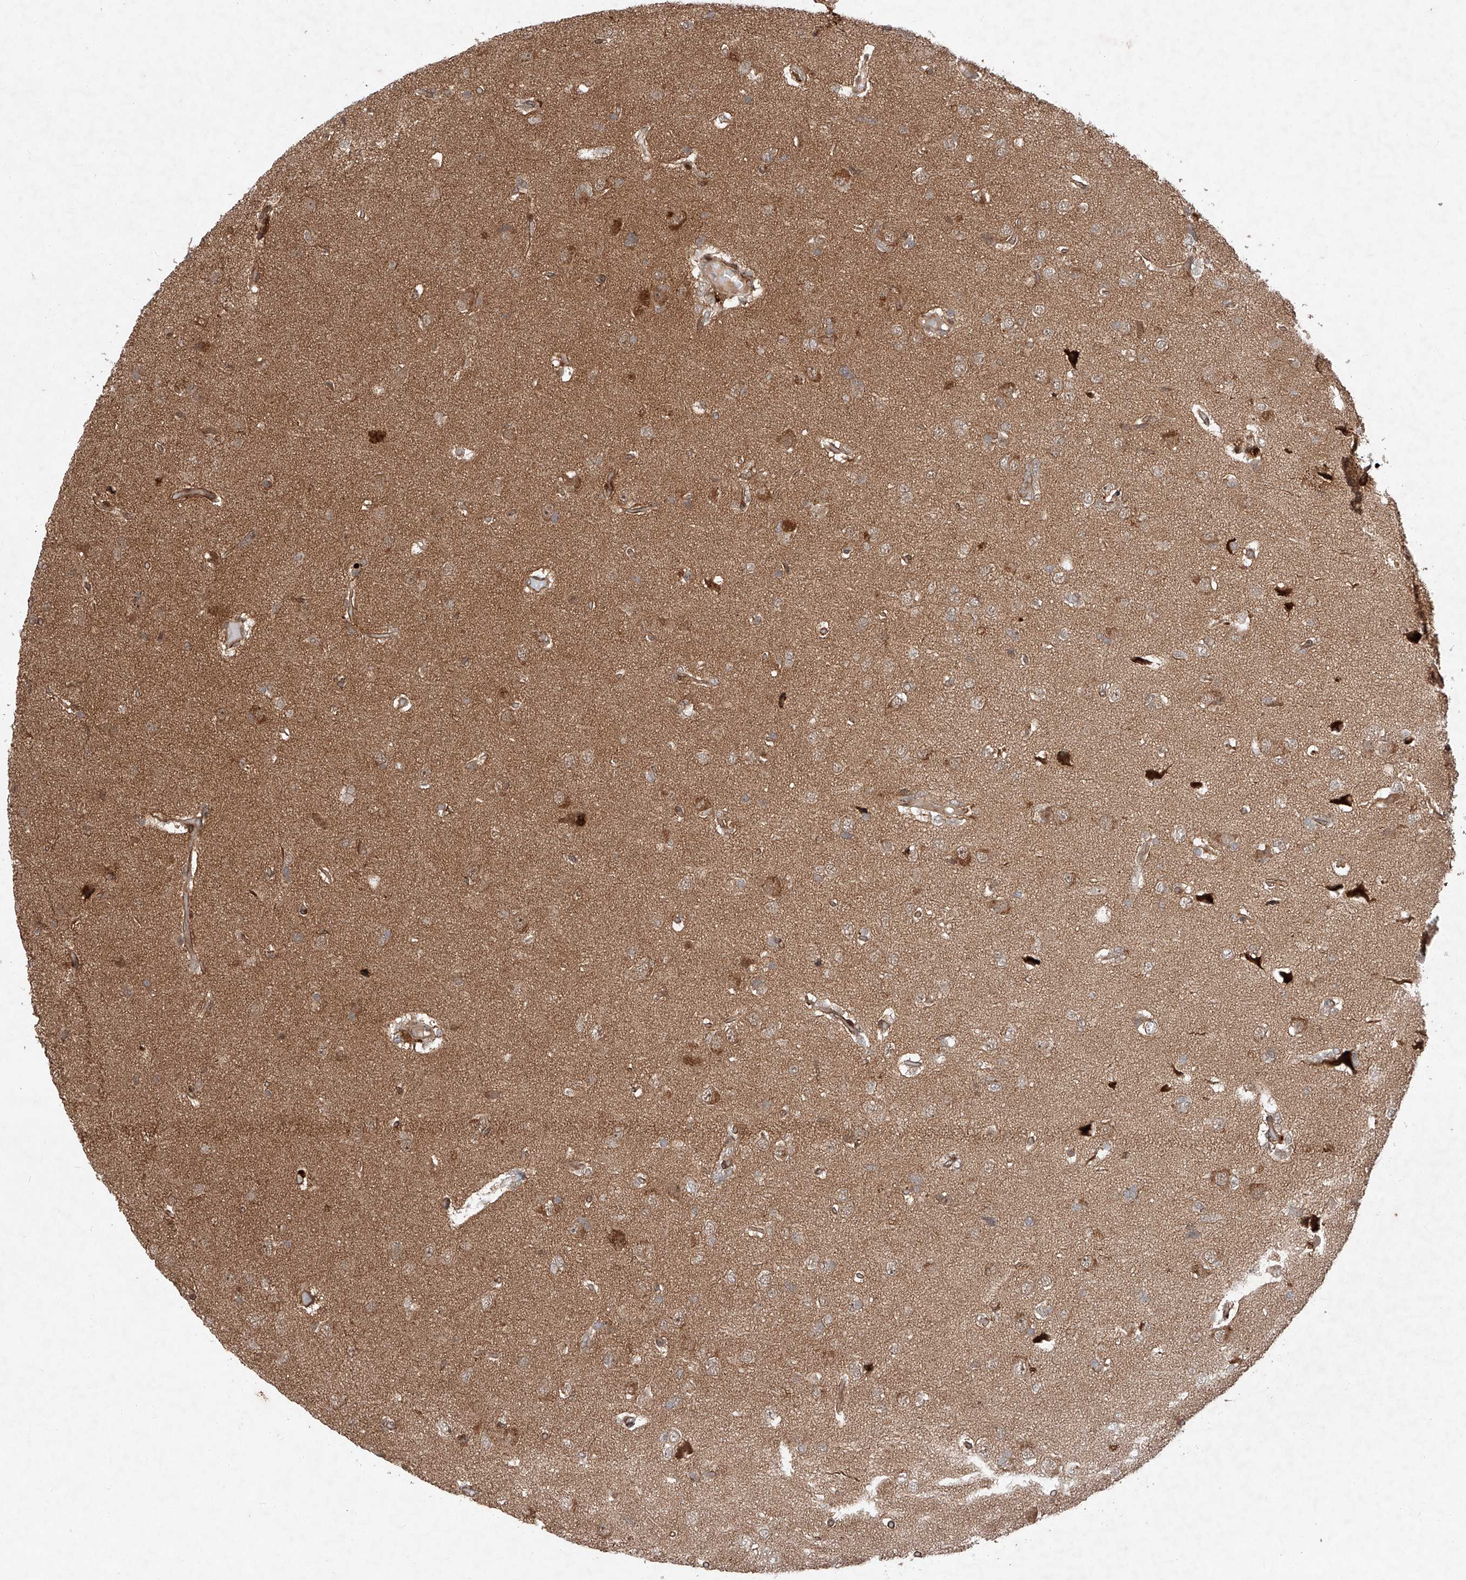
{"staining": {"intensity": "moderate", "quantity": "<25%", "location": "cytoplasmic/membranous"}, "tissue": "glioma", "cell_type": "Tumor cells", "image_type": "cancer", "snomed": [{"axis": "morphology", "description": "Glioma, malignant, High grade"}, {"axis": "topography", "description": "Brain"}], "caption": "Immunohistochemistry of glioma exhibits low levels of moderate cytoplasmic/membranous expression in about <25% of tumor cells. (brown staining indicates protein expression, while blue staining denotes nuclei).", "gene": "ZFP28", "patient": {"sex": "female", "age": 59}}